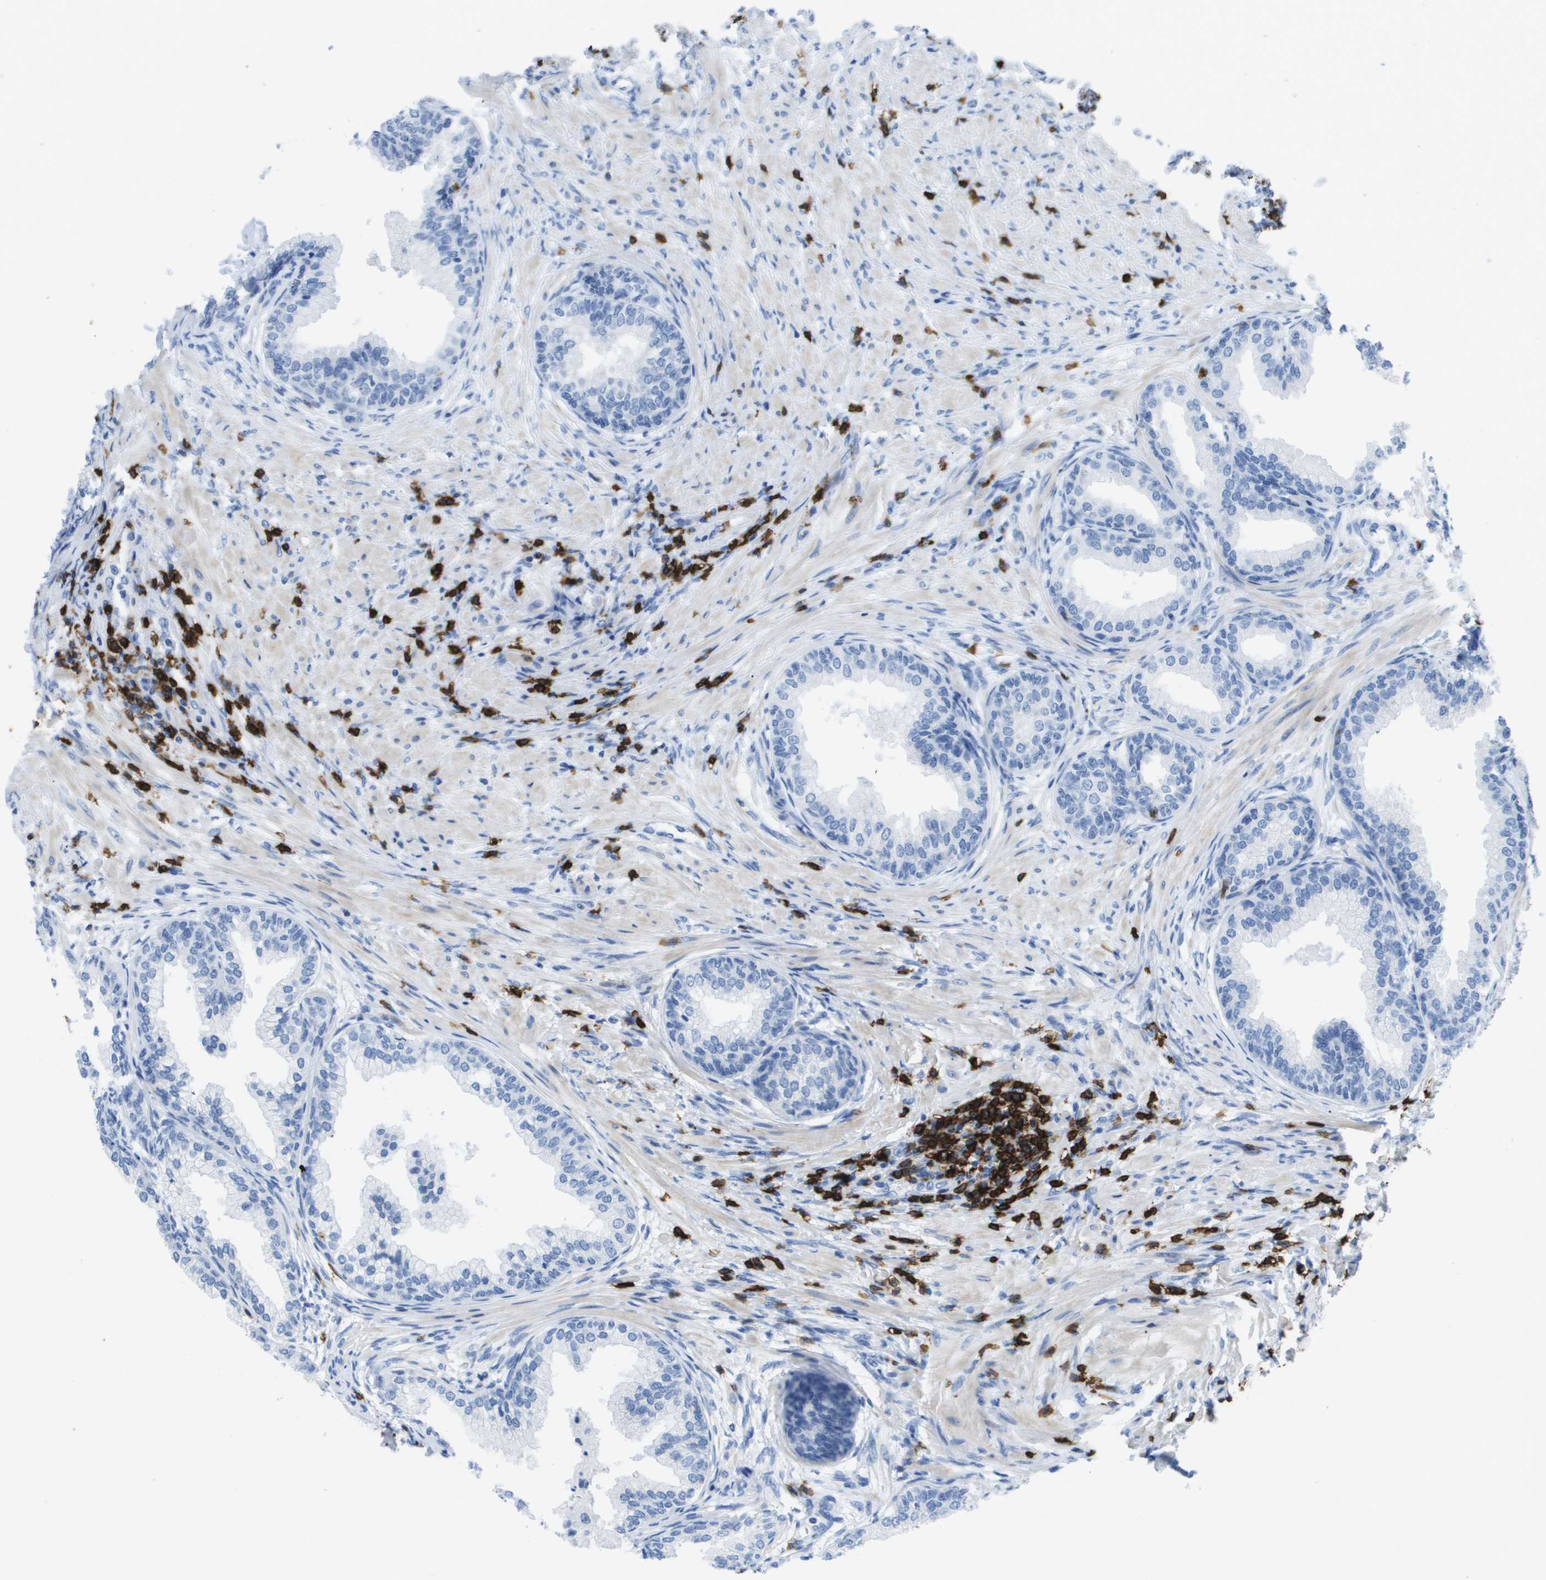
{"staining": {"intensity": "negative", "quantity": "none", "location": "none"}, "tissue": "prostate", "cell_type": "Glandular cells", "image_type": "normal", "snomed": [{"axis": "morphology", "description": "Normal tissue, NOS"}, {"axis": "topography", "description": "Prostate"}], "caption": "This is an immunohistochemistry histopathology image of normal prostate. There is no staining in glandular cells.", "gene": "MS4A1", "patient": {"sex": "male", "age": 76}}